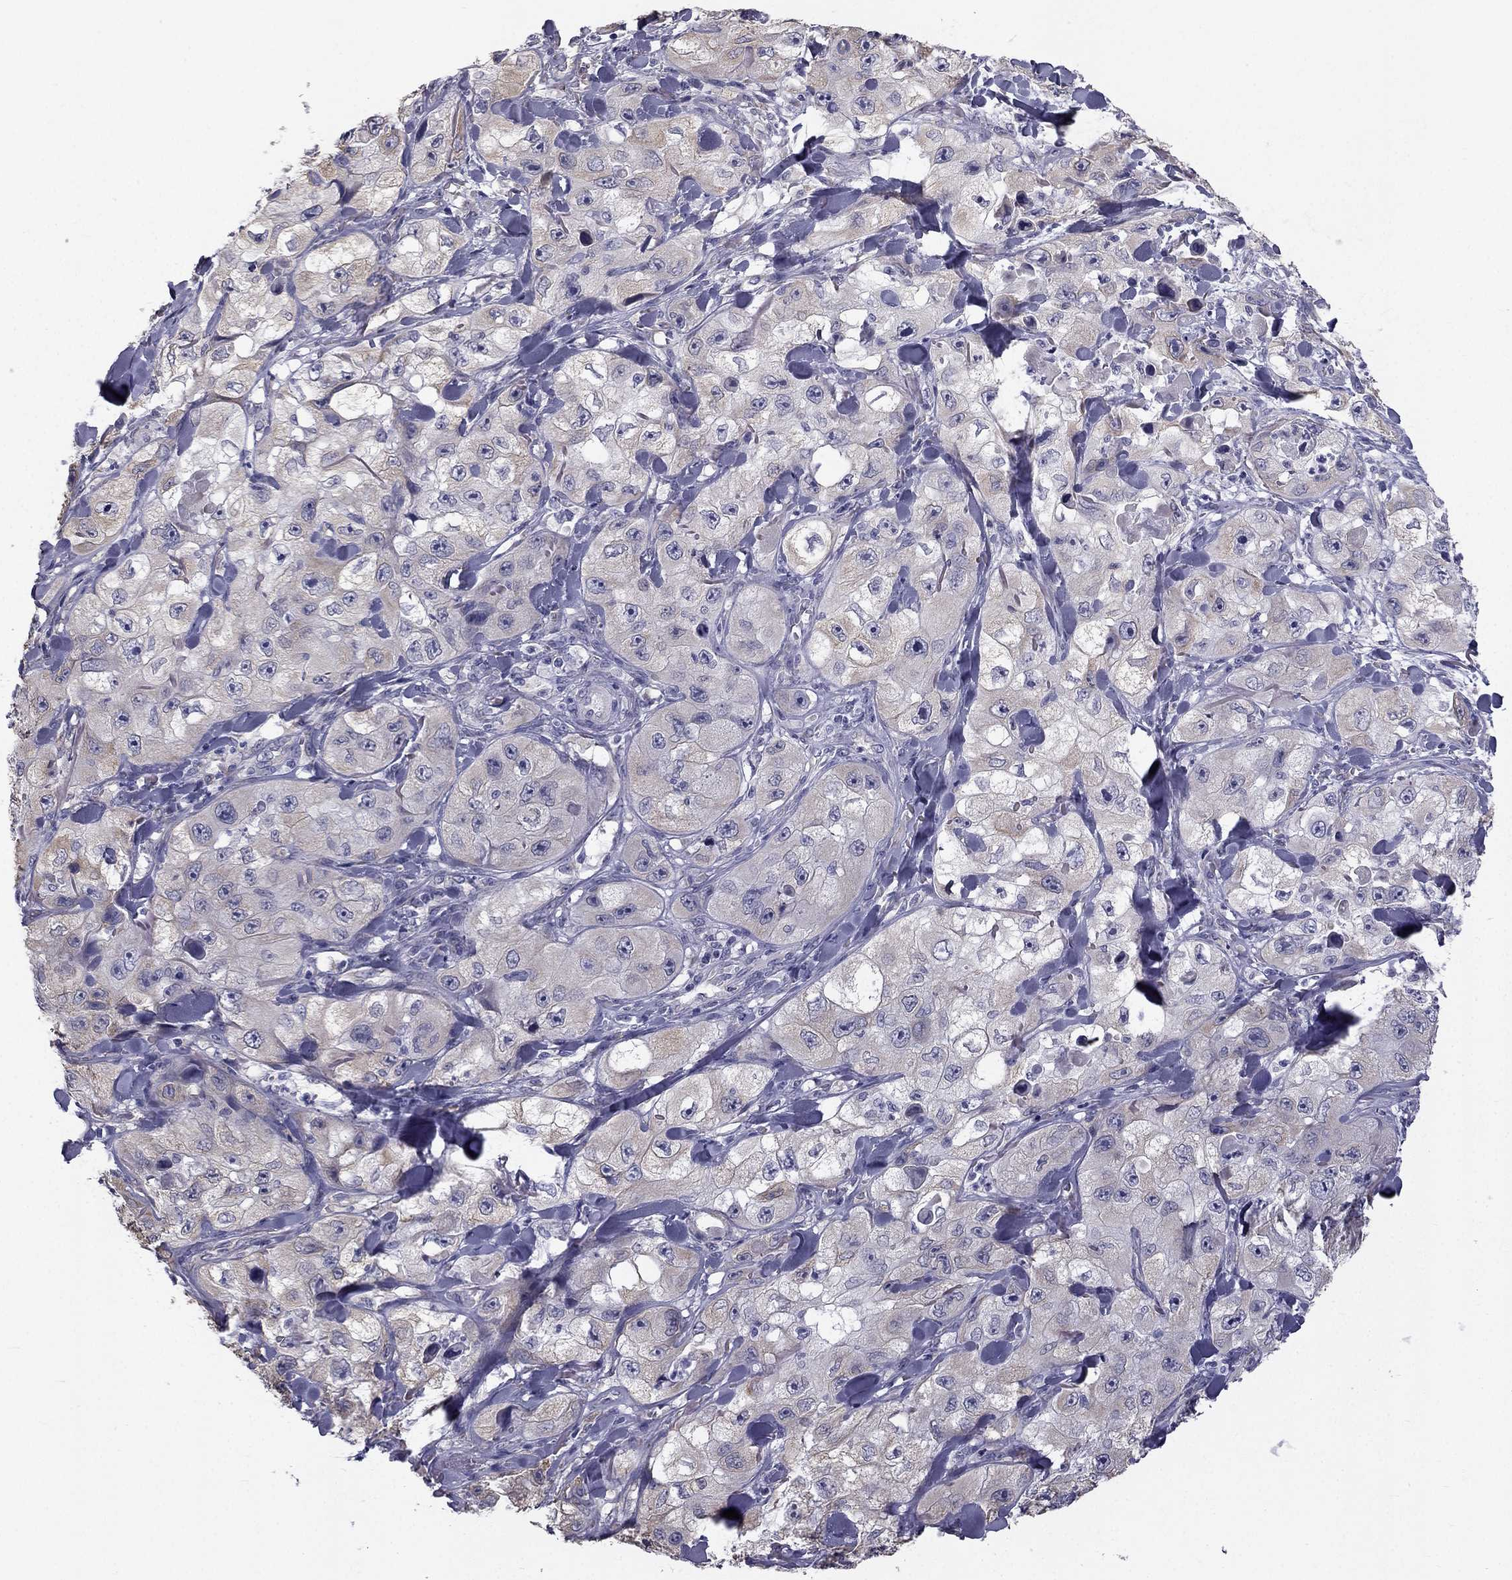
{"staining": {"intensity": "negative", "quantity": "none", "location": "none"}, "tissue": "skin cancer", "cell_type": "Tumor cells", "image_type": "cancer", "snomed": [{"axis": "morphology", "description": "Squamous cell carcinoma, NOS"}, {"axis": "topography", "description": "Skin"}, {"axis": "topography", "description": "Subcutis"}], "caption": "Immunohistochemical staining of skin squamous cell carcinoma demonstrates no significant positivity in tumor cells.", "gene": "CCDC40", "patient": {"sex": "male", "age": 73}}